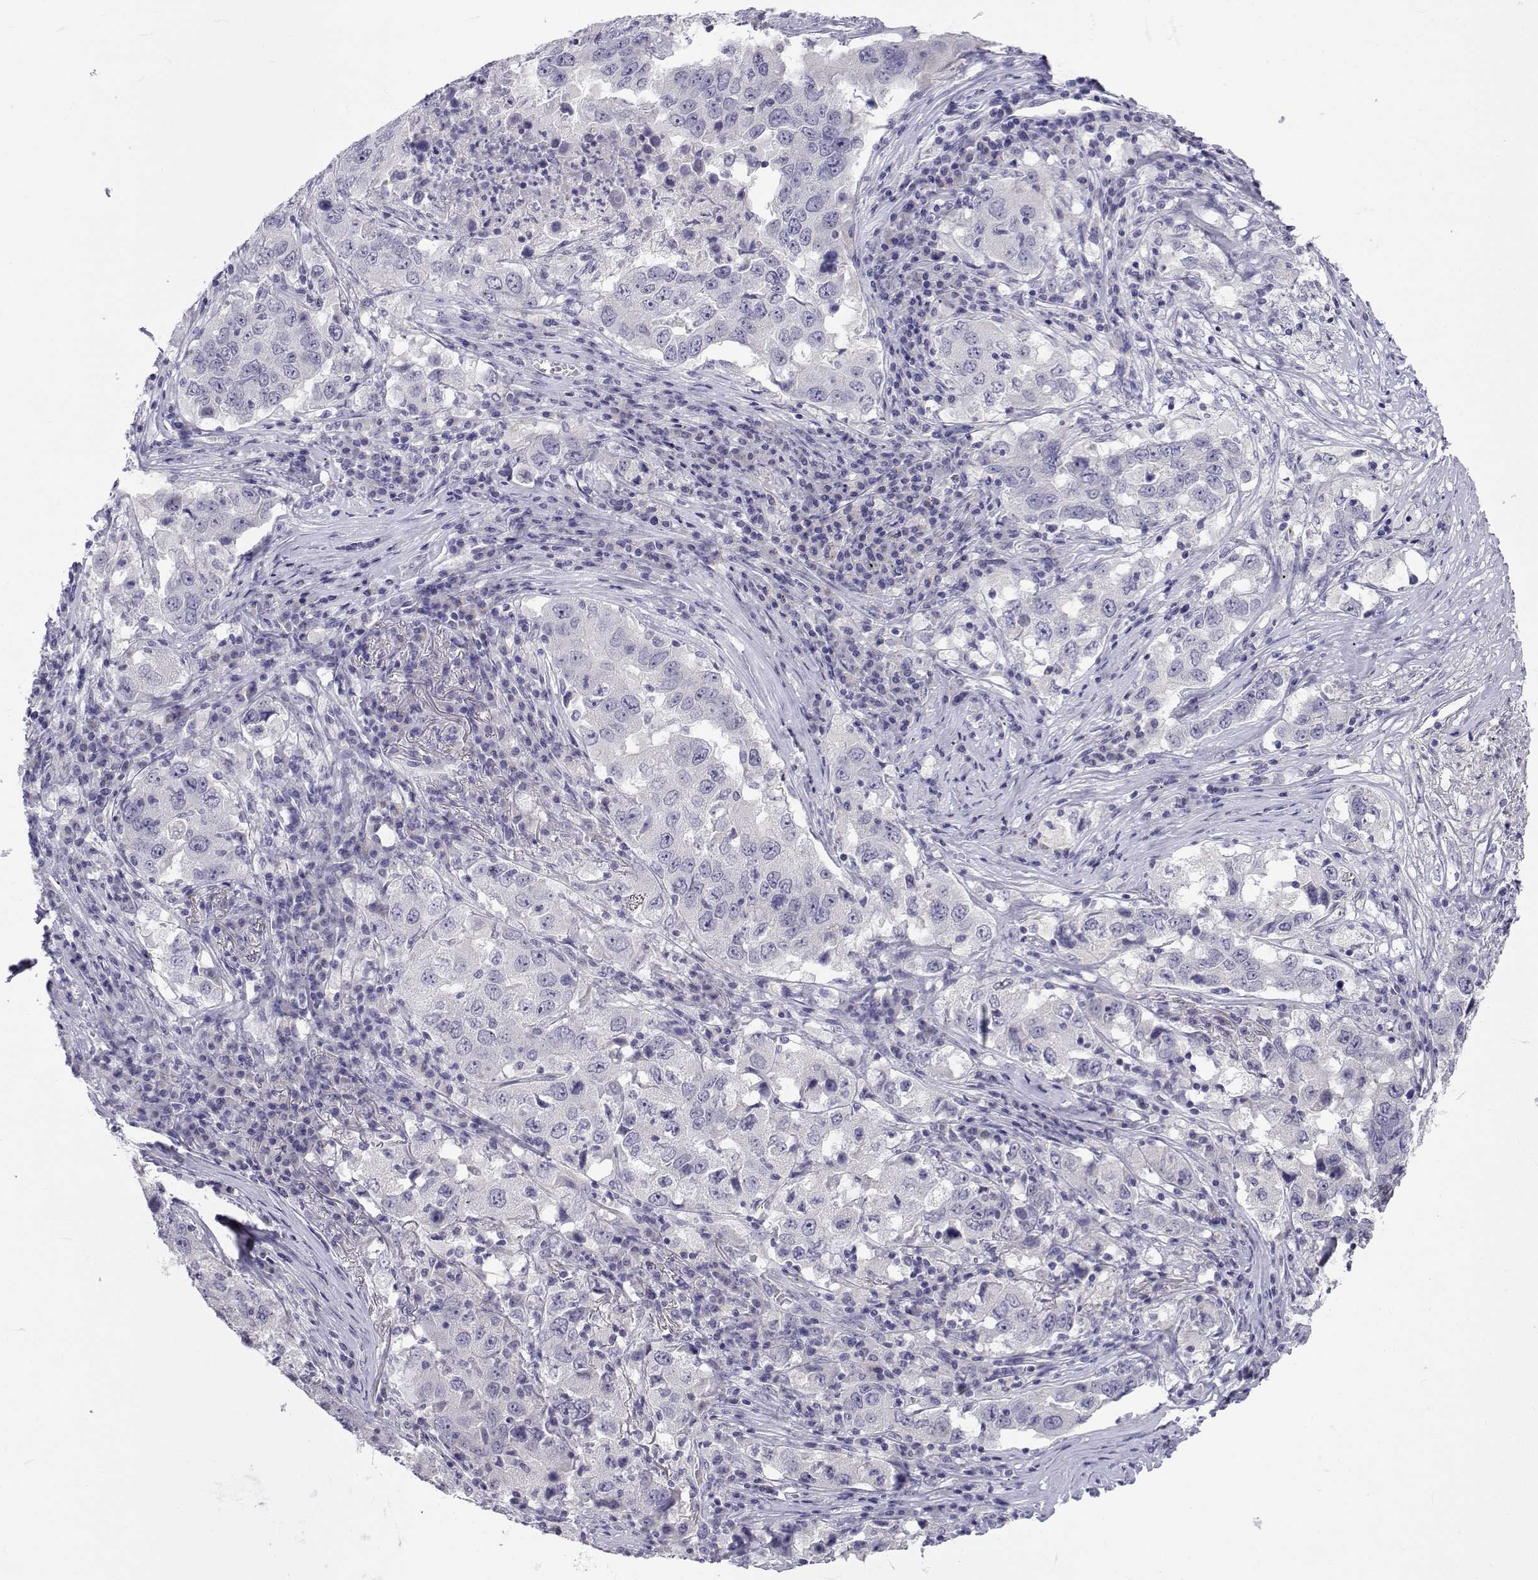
{"staining": {"intensity": "negative", "quantity": "none", "location": "none"}, "tissue": "lung cancer", "cell_type": "Tumor cells", "image_type": "cancer", "snomed": [{"axis": "morphology", "description": "Adenocarcinoma, NOS"}, {"axis": "topography", "description": "Lung"}], "caption": "Tumor cells are negative for brown protein staining in lung cancer. (DAB immunohistochemistry (IHC) with hematoxylin counter stain).", "gene": "SLC6A3", "patient": {"sex": "male", "age": 73}}